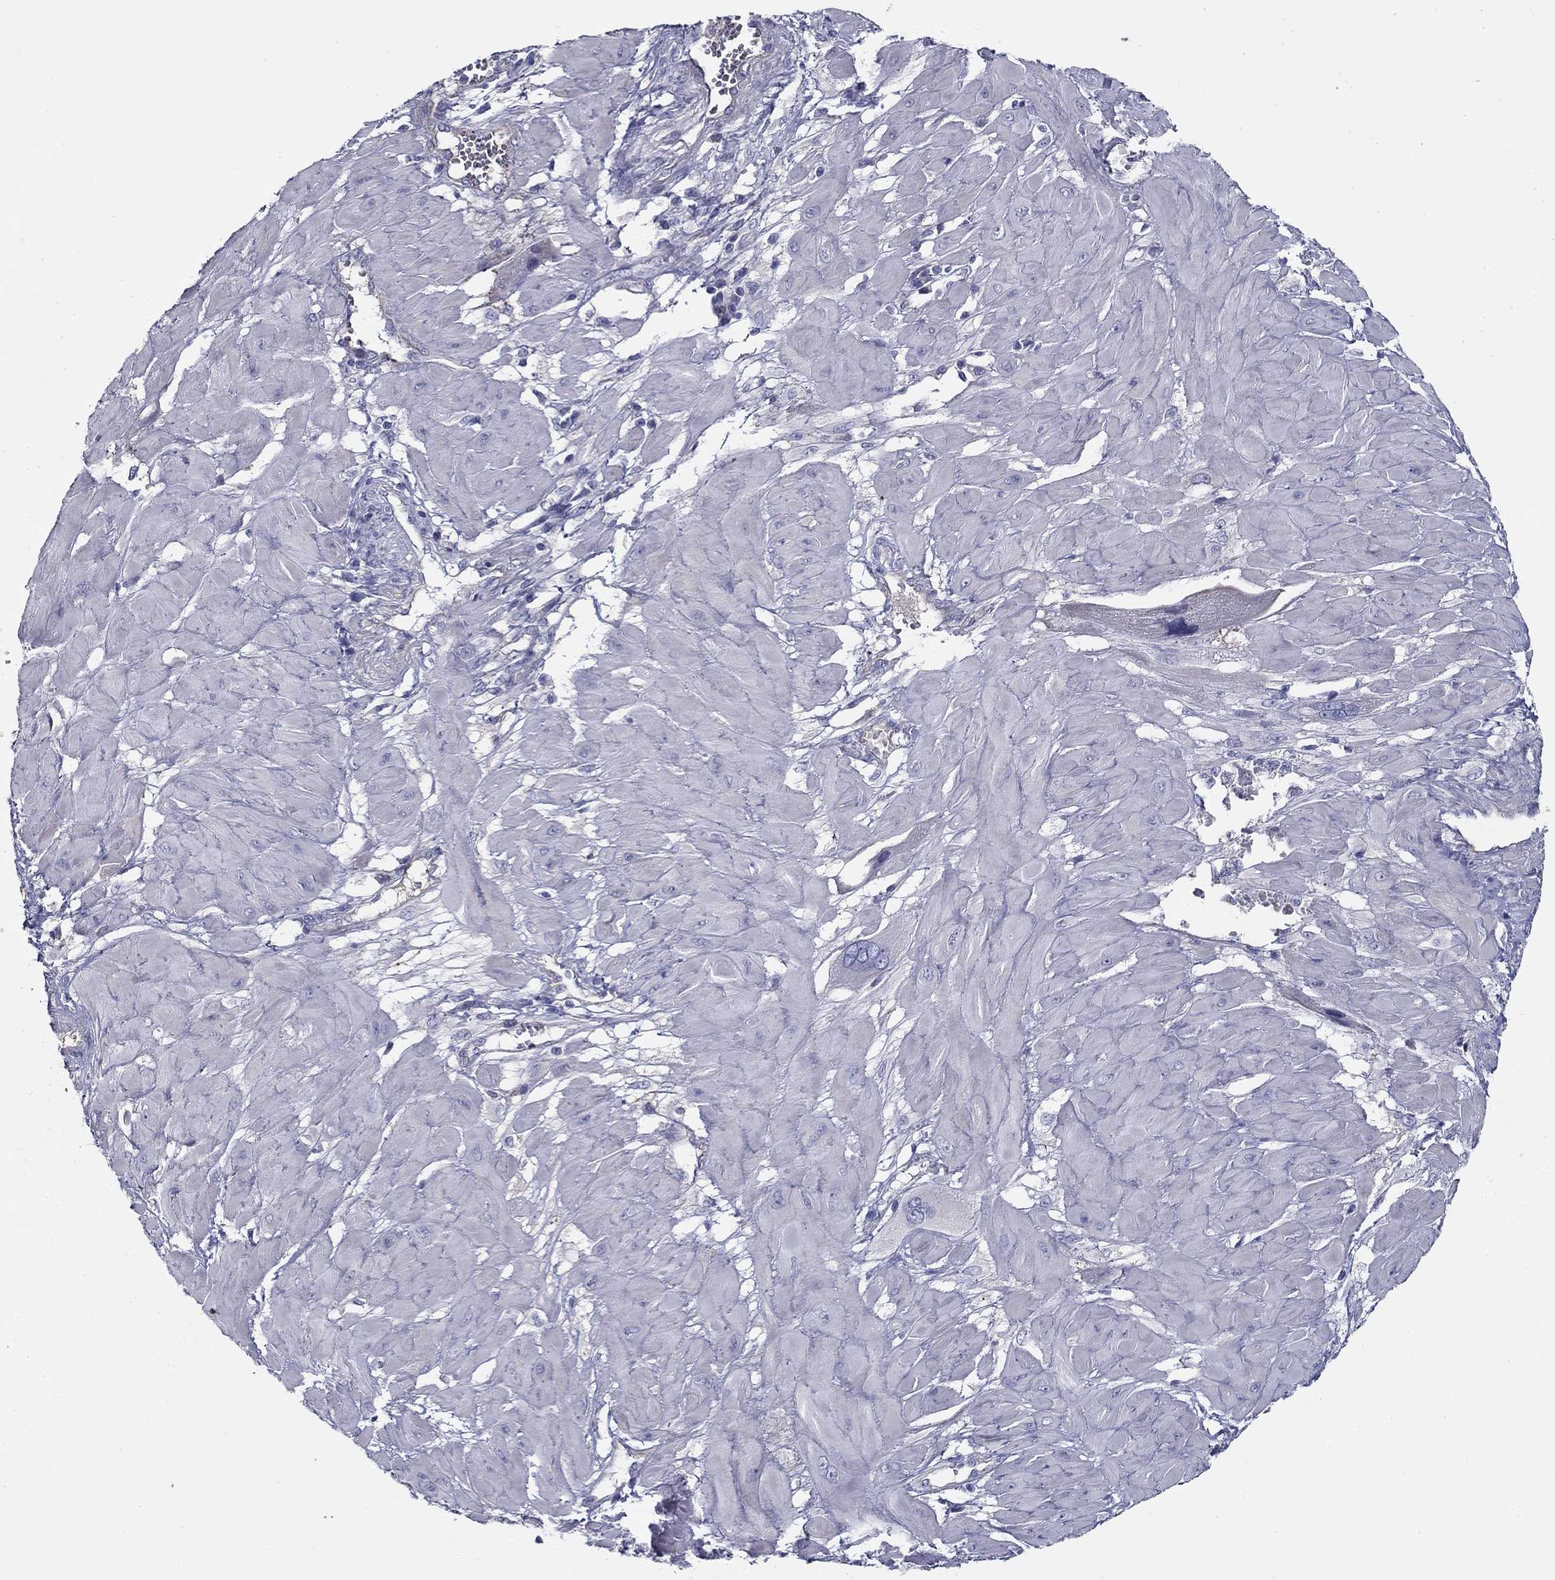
{"staining": {"intensity": "negative", "quantity": "none", "location": "none"}, "tissue": "cervical cancer", "cell_type": "Tumor cells", "image_type": "cancer", "snomed": [{"axis": "morphology", "description": "Squamous cell carcinoma, NOS"}, {"axis": "topography", "description": "Cervix"}], "caption": "Immunohistochemistry (IHC) of cervical cancer (squamous cell carcinoma) displays no staining in tumor cells.", "gene": "CPLX4", "patient": {"sex": "female", "age": 34}}